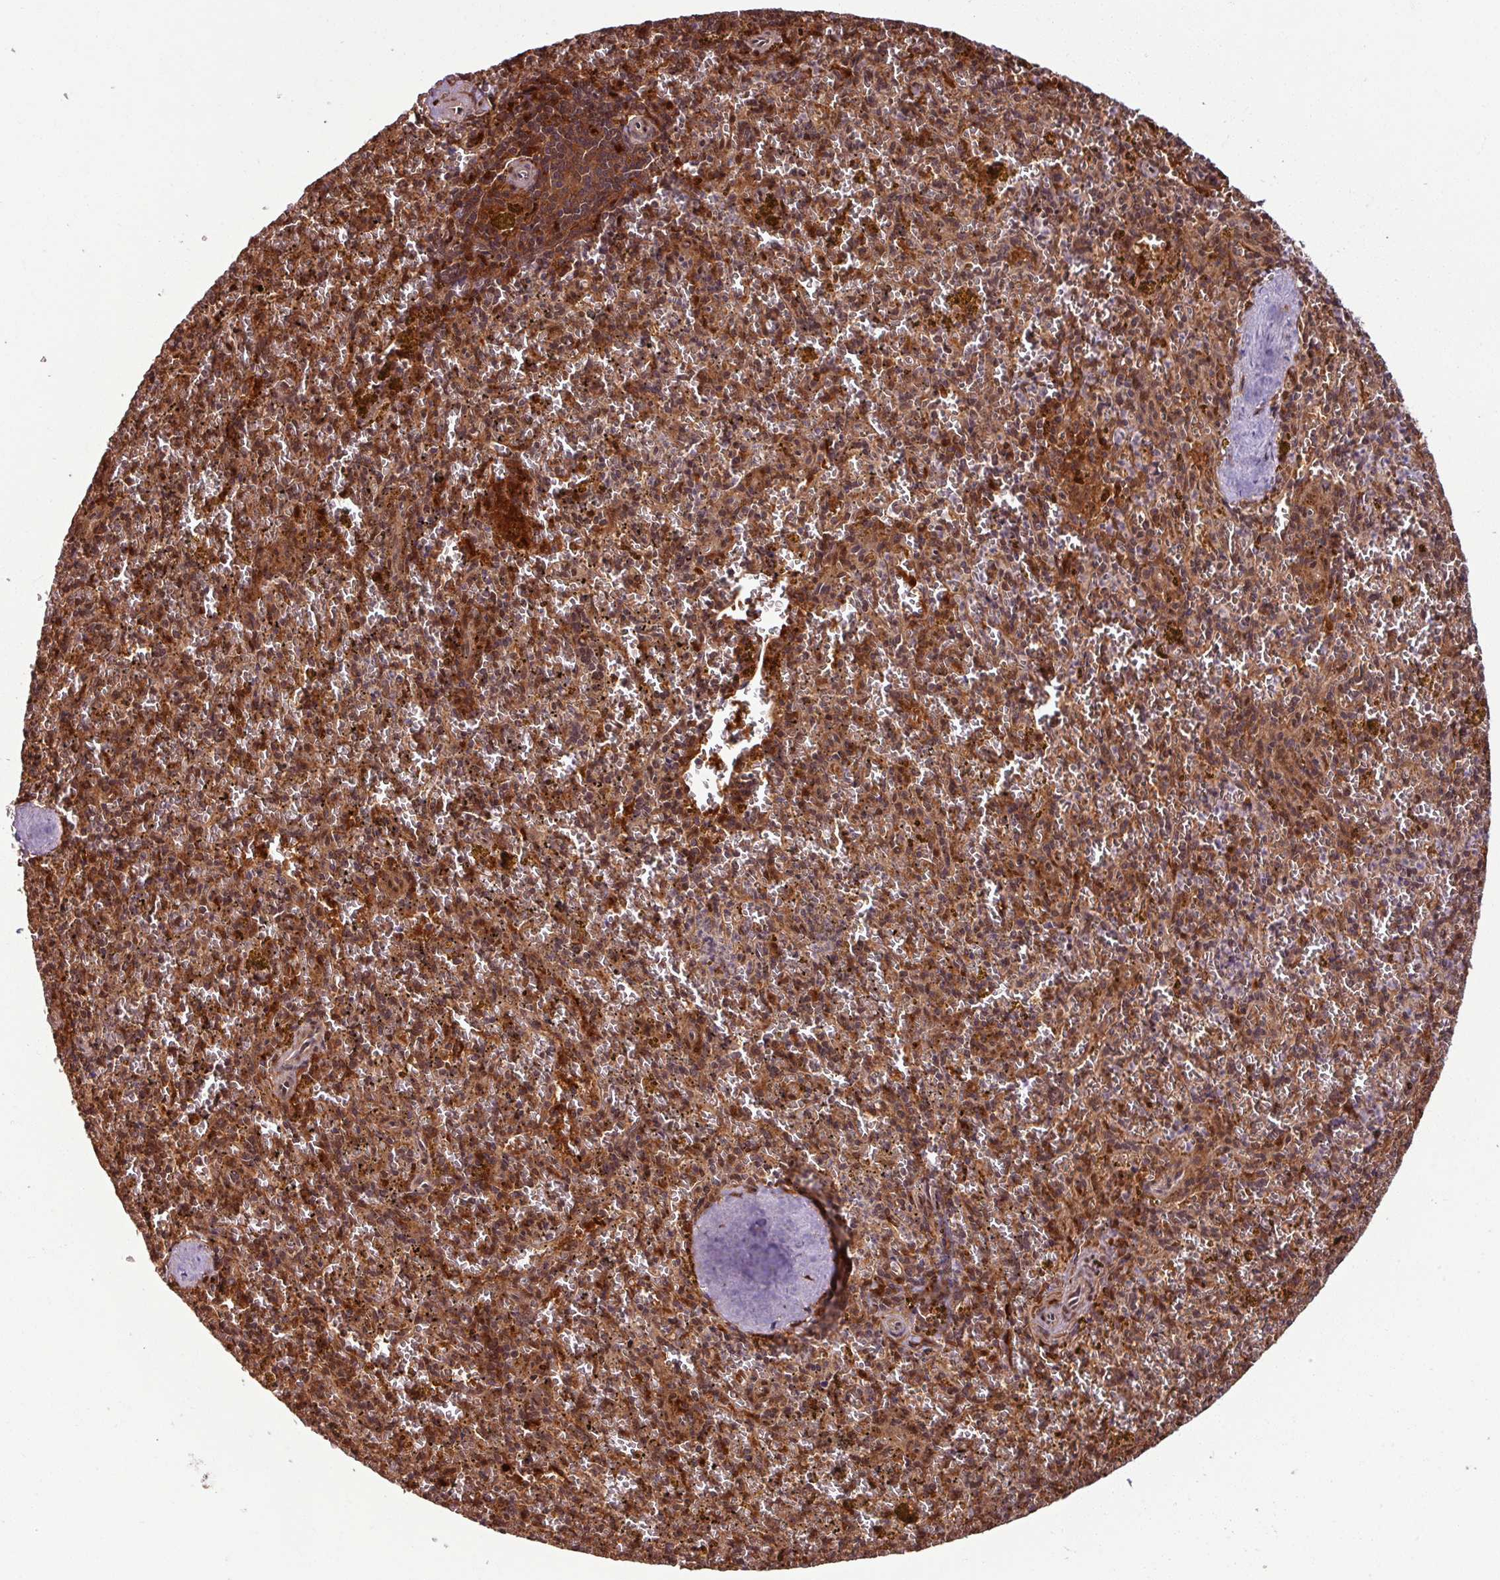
{"staining": {"intensity": "moderate", "quantity": "25%-75%", "location": "cytoplasmic/membranous,nuclear"}, "tissue": "spleen", "cell_type": "Cells in red pulp", "image_type": "normal", "snomed": [{"axis": "morphology", "description": "Normal tissue, NOS"}, {"axis": "topography", "description": "Spleen"}], "caption": "Immunohistochemistry of normal spleen displays medium levels of moderate cytoplasmic/membranous,nuclear staining in approximately 25%-75% of cells in red pulp.", "gene": "KCTD11", "patient": {"sex": "male", "age": 57}}